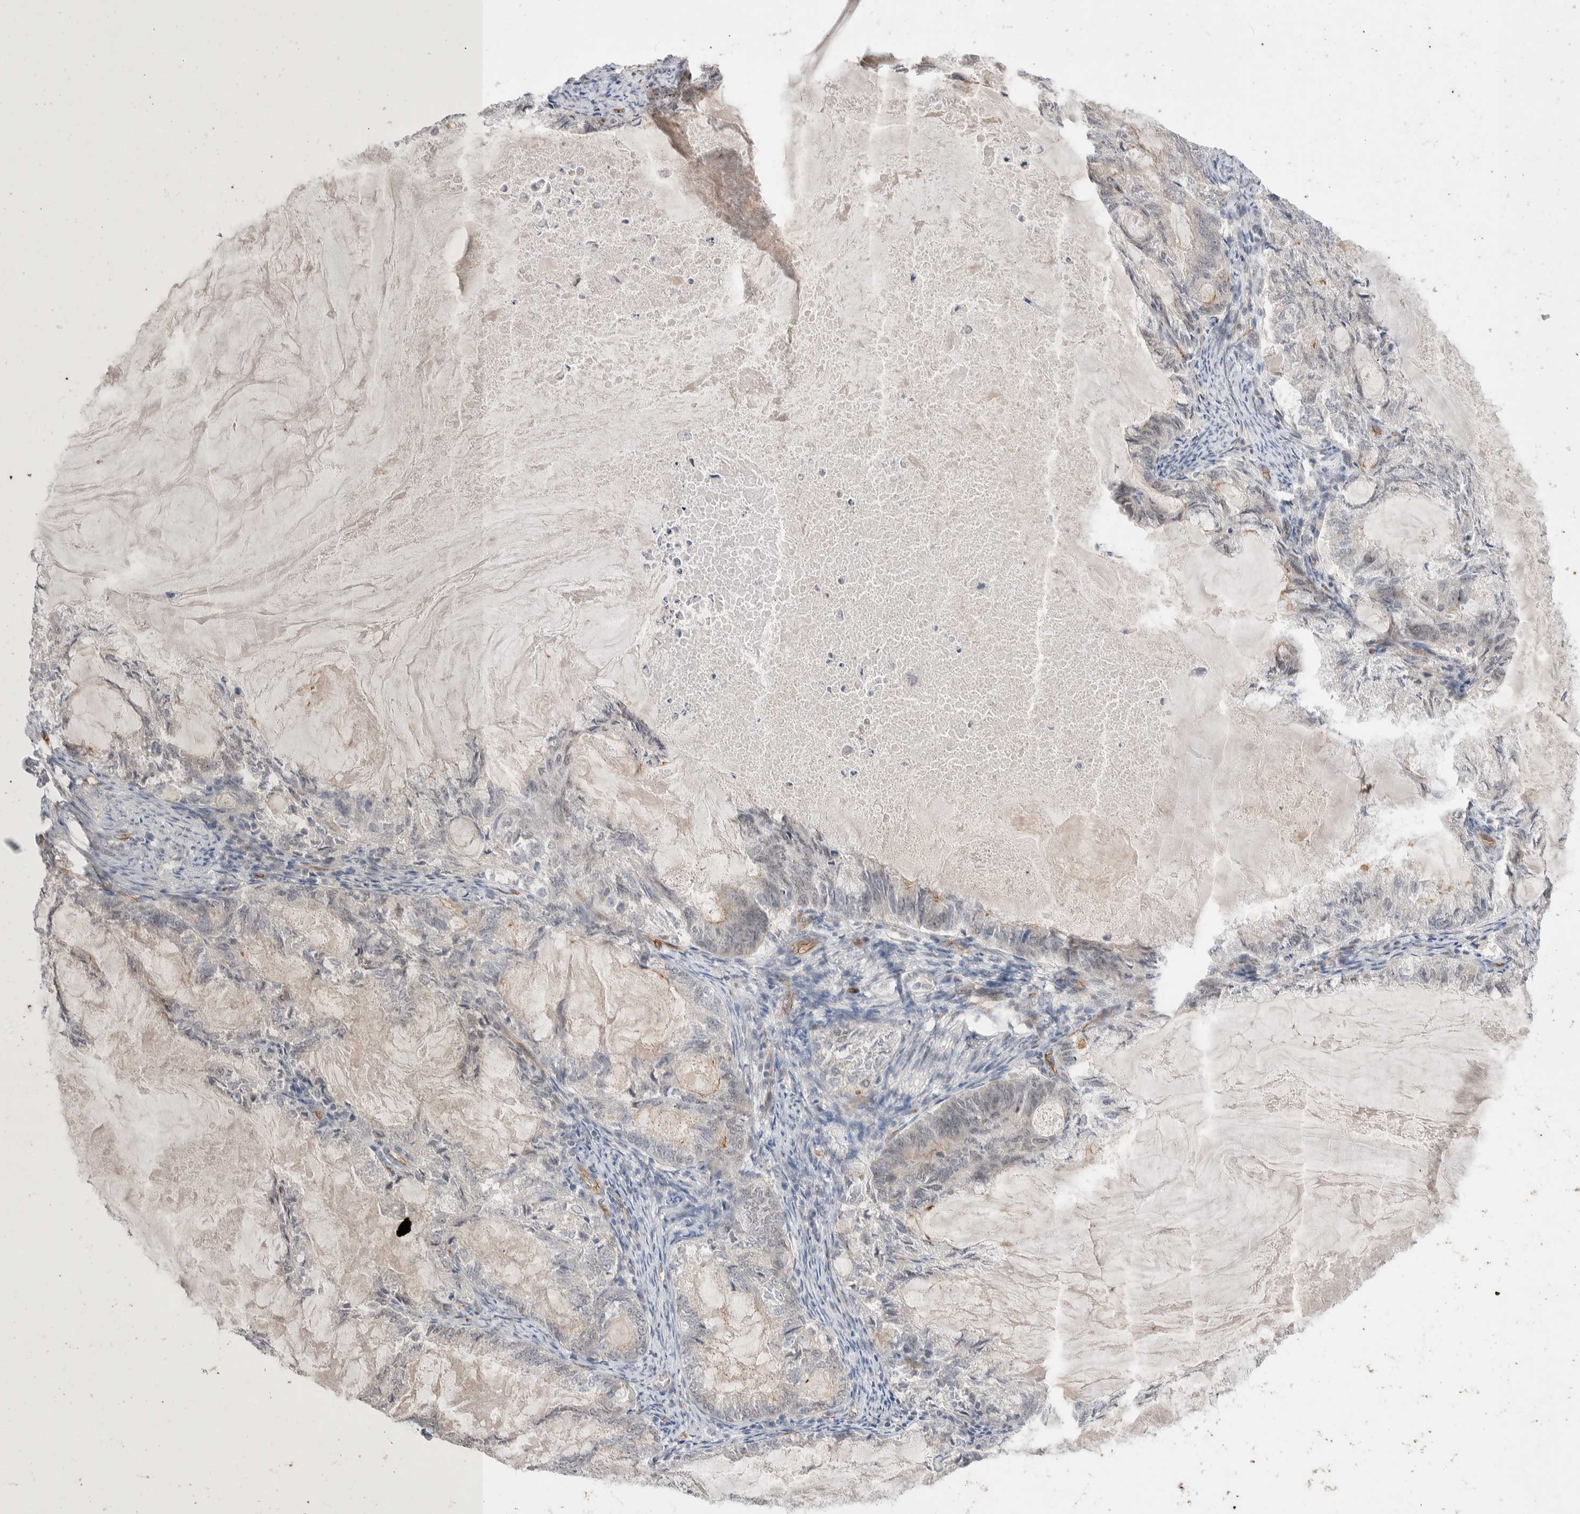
{"staining": {"intensity": "negative", "quantity": "none", "location": "none"}, "tissue": "endometrial cancer", "cell_type": "Tumor cells", "image_type": "cancer", "snomed": [{"axis": "morphology", "description": "Adenocarcinoma, NOS"}, {"axis": "topography", "description": "Endometrium"}], "caption": "Immunohistochemistry (IHC) micrograph of human adenocarcinoma (endometrial) stained for a protein (brown), which reveals no positivity in tumor cells.", "gene": "ZNF704", "patient": {"sex": "female", "age": 86}}